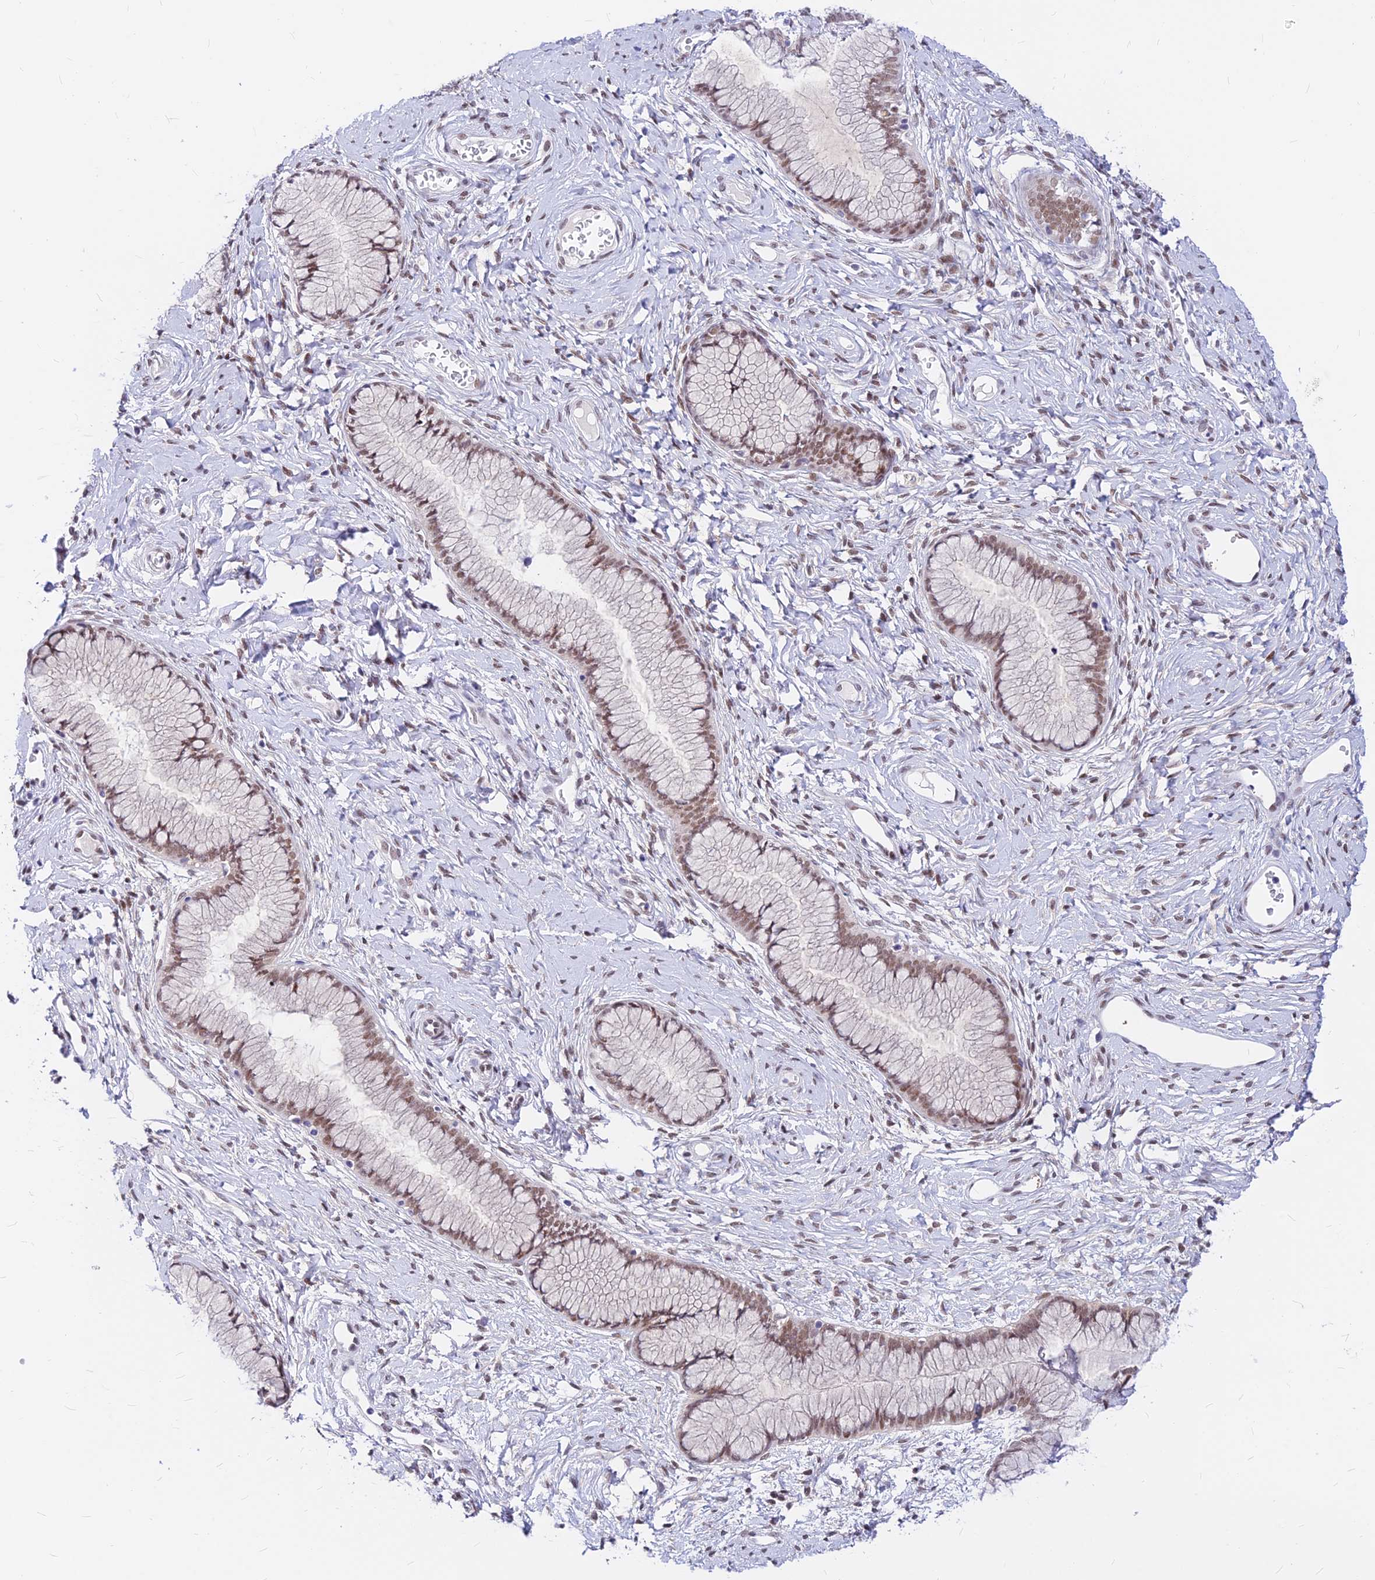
{"staining": {"intensity": "moderate", "quantity": ">75%", "location": "nuclear"}, "tissue": "cervix", "cell_type": "Glandular cells", "image_type": "normal", "snomed": [{"axis": "morphology", "description": "Normal tissue, NOS"}, {"axis": "topography", "description": "Cervix"}], "caption": "Immunohistochemistry micrograph of unremarkable cervix: human cervix stained using immunohistochemistry (IHC) shows medium levels of moderate protein expression localized specifically in the nuclear of glandular cells, appearing as a nuclear brown color.", "gene": "KCTD13", "patient": {"sex": "female", "age": 42}}